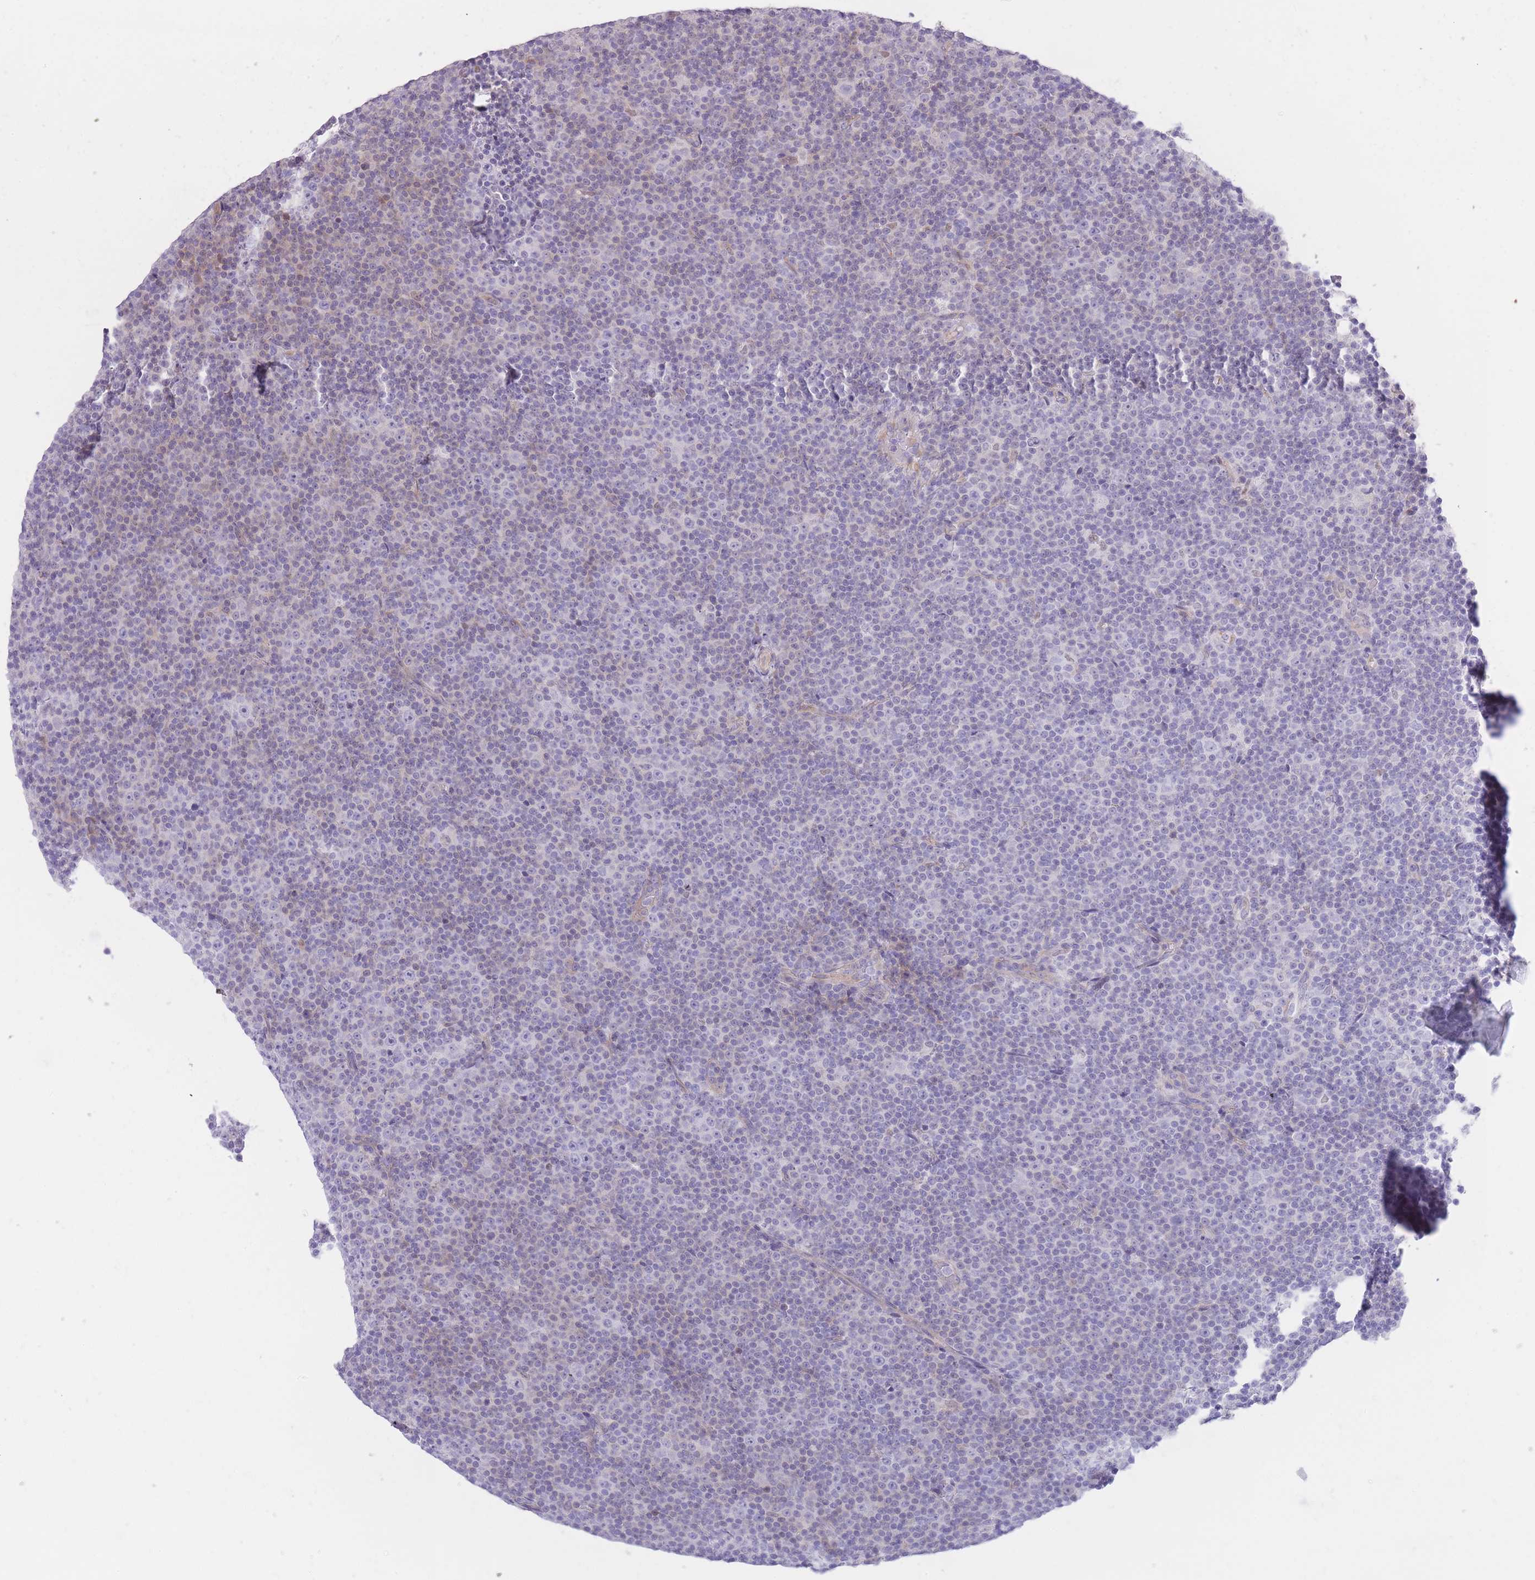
{"staining": {"intensity": "negative", "quantity": "none", "location": "none"}, "tissue": "lymphoma", "cell_type": "Tumor cells", "image_type": "cancer", "snomed": [{"axis": "morphology", "description": "Malignant lymphoma, non-Hodgkin's type, Low grade"}, {"axis": "topography", "description": "Lymph node"}], "caption": "Immunohistochemistry histopathology image of neoplastic tissue: human lymphoma stained with DAB demonstrates no significant protein positivity in tumor cells.", "gene": "IMPG1", "patient": {"sex": "female", "age": 67}}